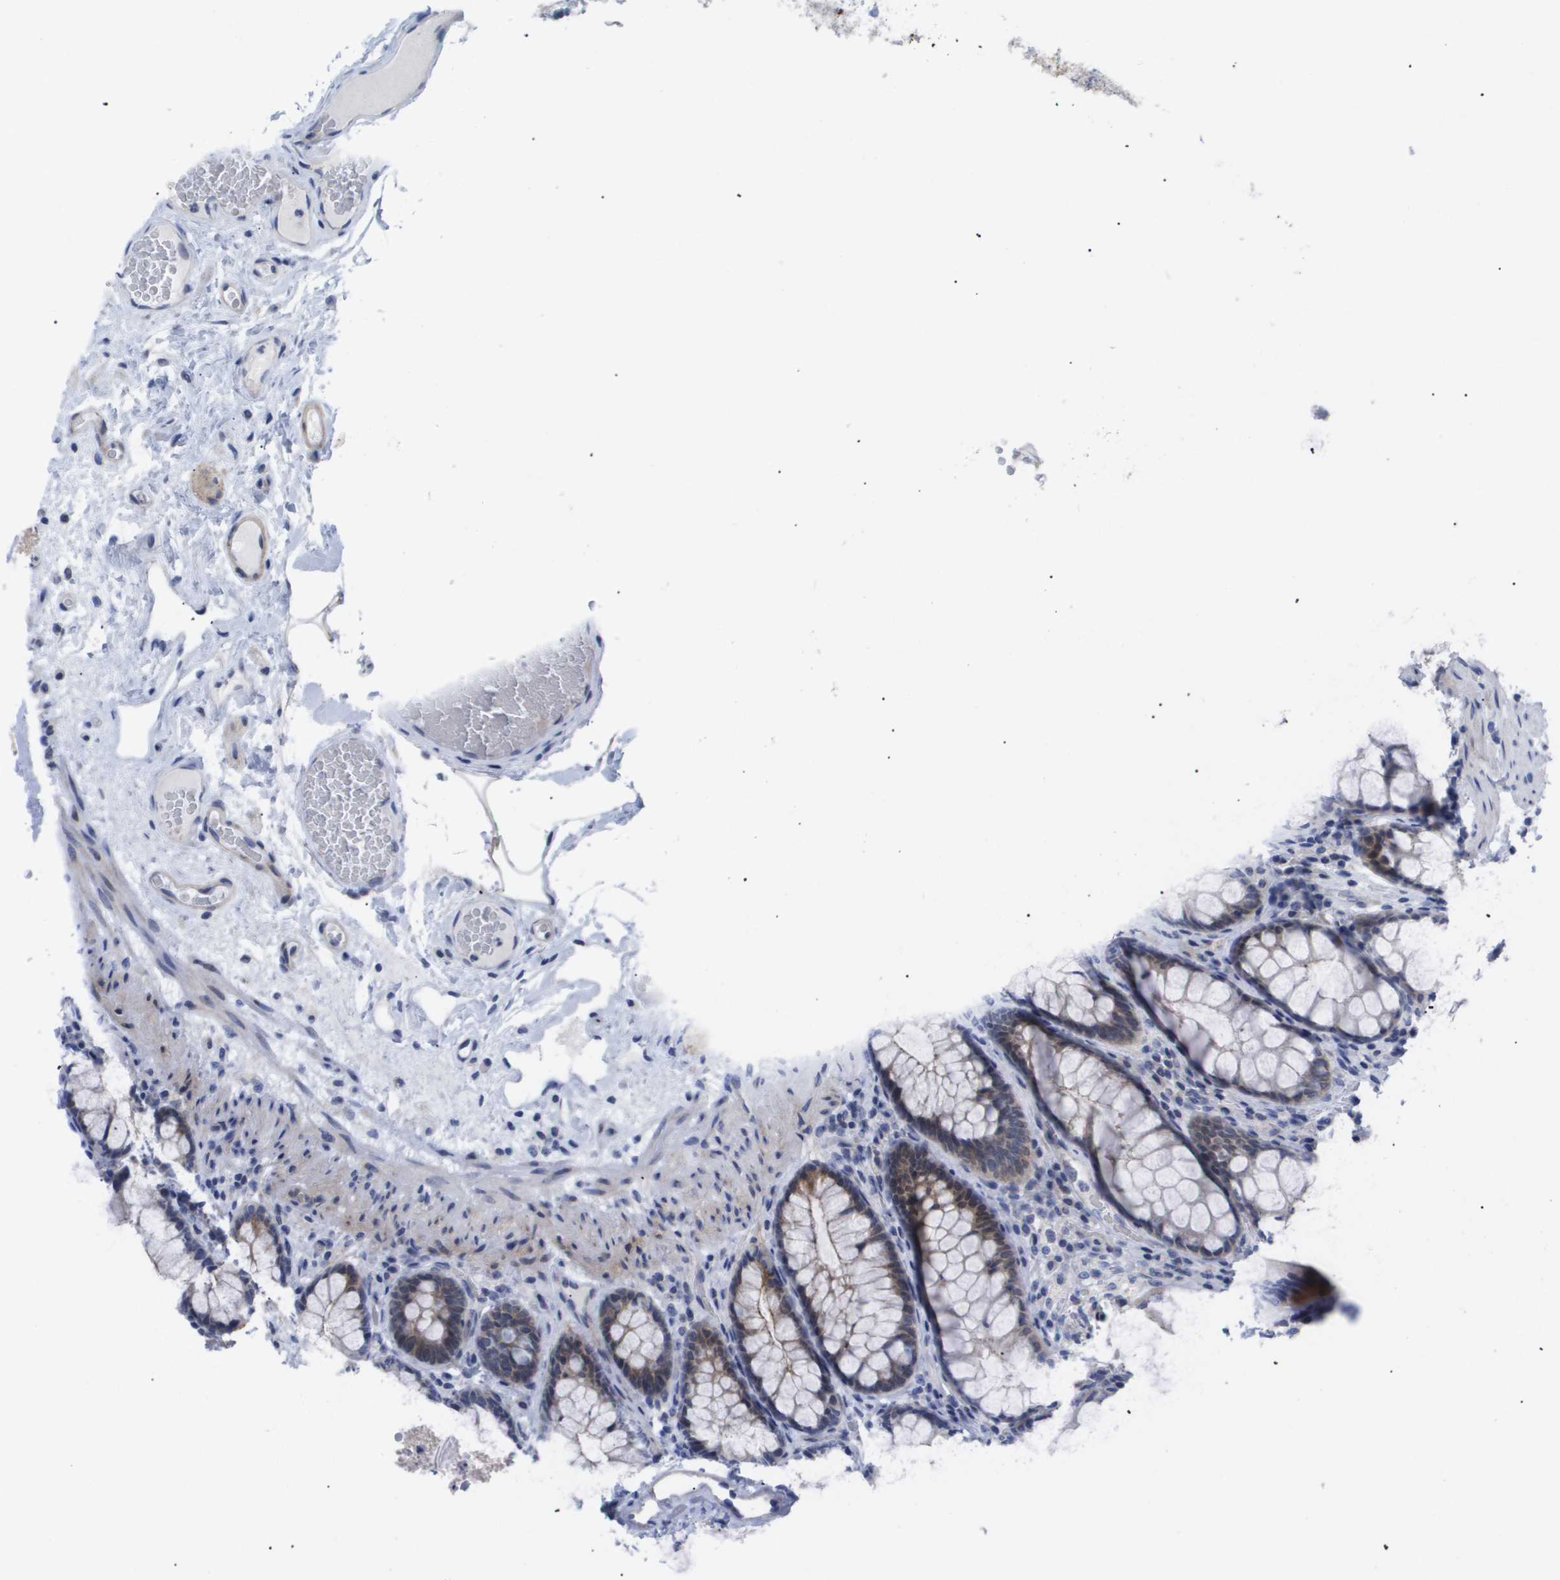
{"staining": {"intensity": "negative", "quantity": "none", "location": "none"}, "tissue": "colon", "cell_type": "Endothelial cells", "image_type": "normal", "snomed": [{"axis": "morphology", "description": "Normal tissue, NOS"}, {"axis": "topography", "description": "Colon"}], "caption": "Immunohistochemistry of benign human colon displays no staining in endothelial cells.", "gene": "CAV3", "patient": {"sex": "female", "age": 55}}